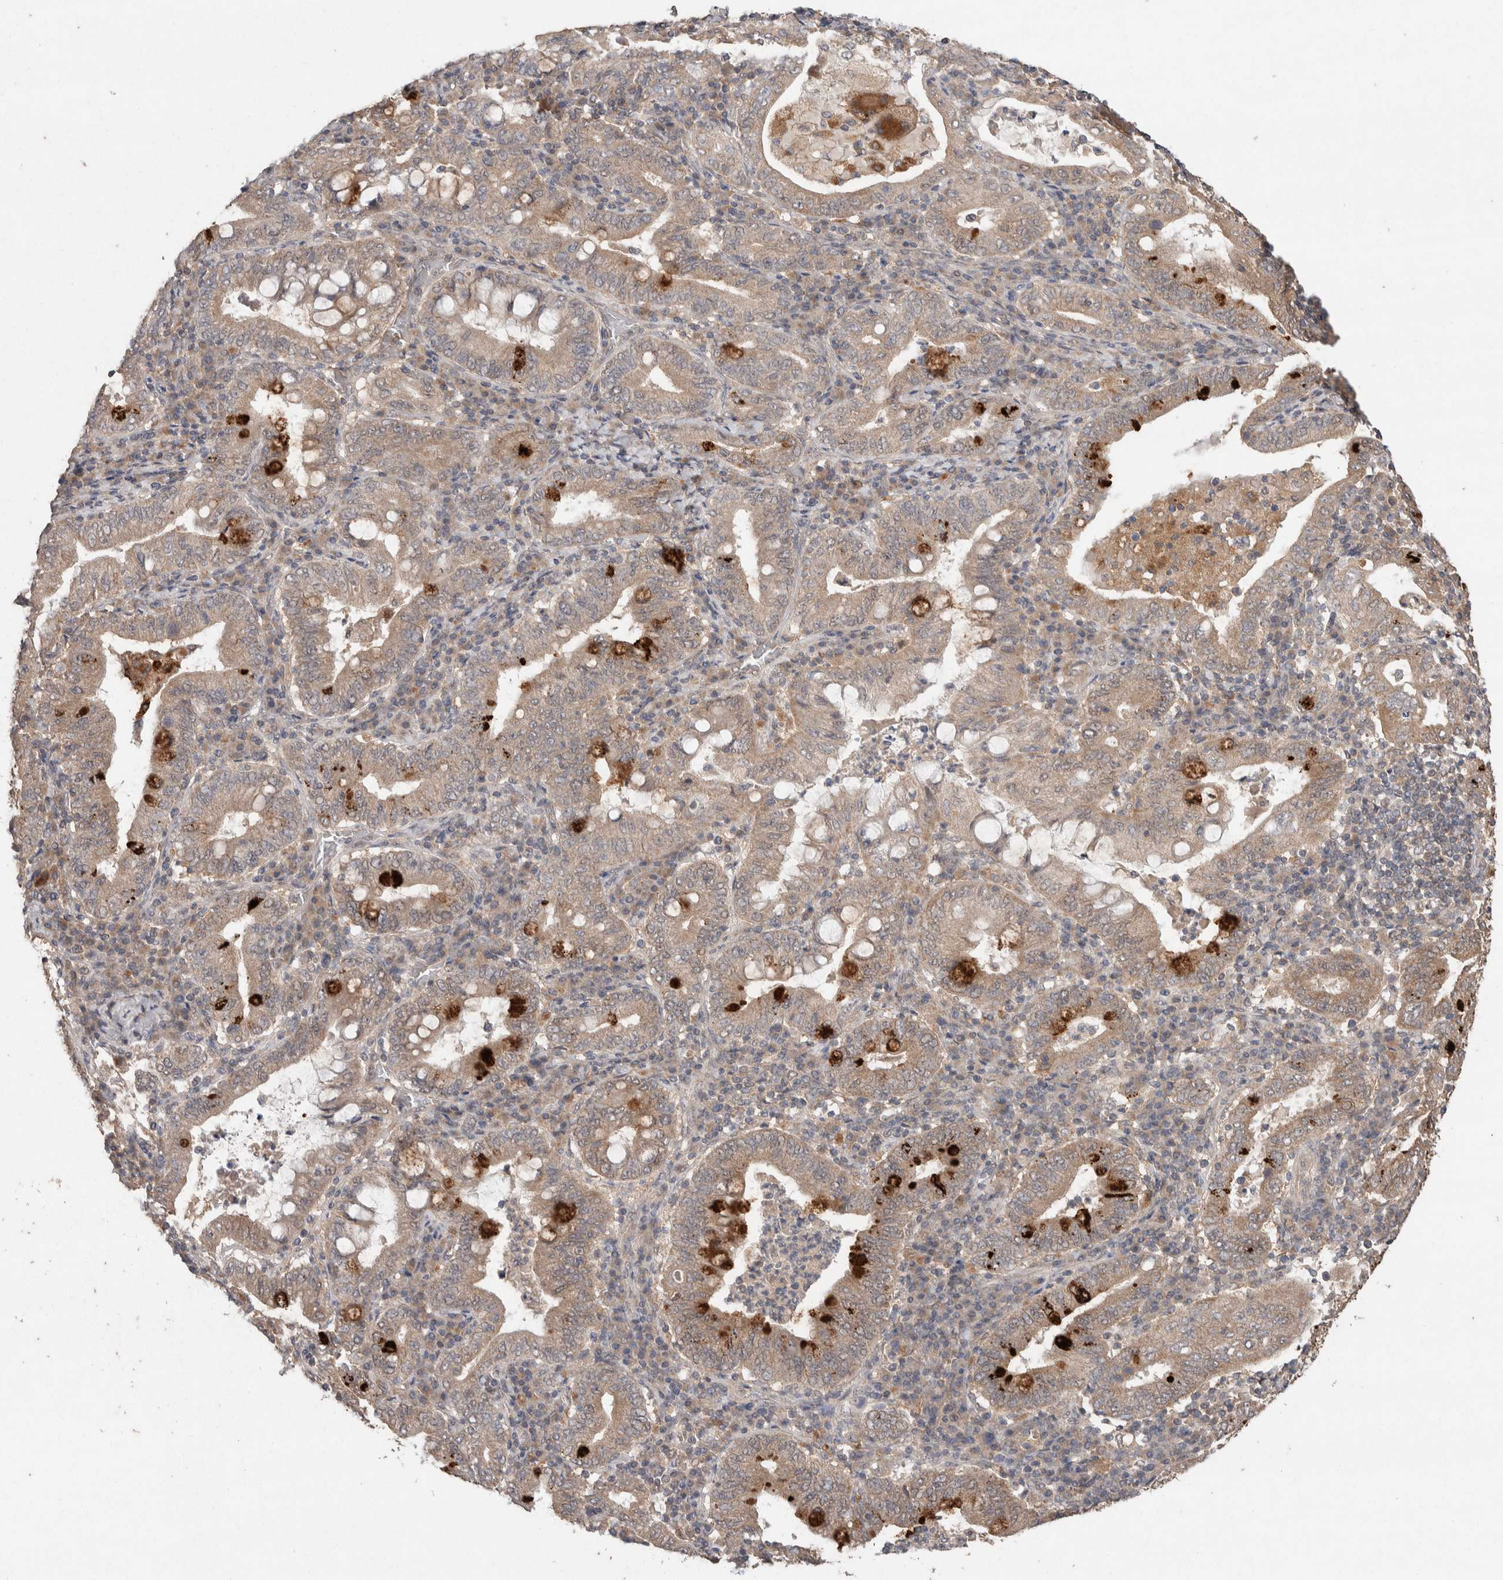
{"staining": {"intensity": "weak", "quantity": ">75%", "location": "cytoplasmic/membranous"}, "tissue": "stomach cancer", "cell_type": "Tumor cells", "image_type": "cancer", "snomed": [{"axis": "morphology", "description": "Normal tissue, NOS"}, {"axis": "morphology", "description": "Adenocarcinoma, NOS"}, {"axis": "topography", "description": "Esophagus"}, {"axis": "topography", "description": "Stomach, upper"}, {"axis": "topography", "description": "Peripheral nerve tissue"}], "caption": "High-magnification brightfield microscopy of stomach cancer (adenocarcinoma) stained with DAB (brown) and counterstained with hematoxylin (blue). tumor cells exhibit weak cytoplasmic/membranous expression is present in about>75% of cells.", "gene": "KCNJ5", "patient": {"sex": "male", "age": 62}}